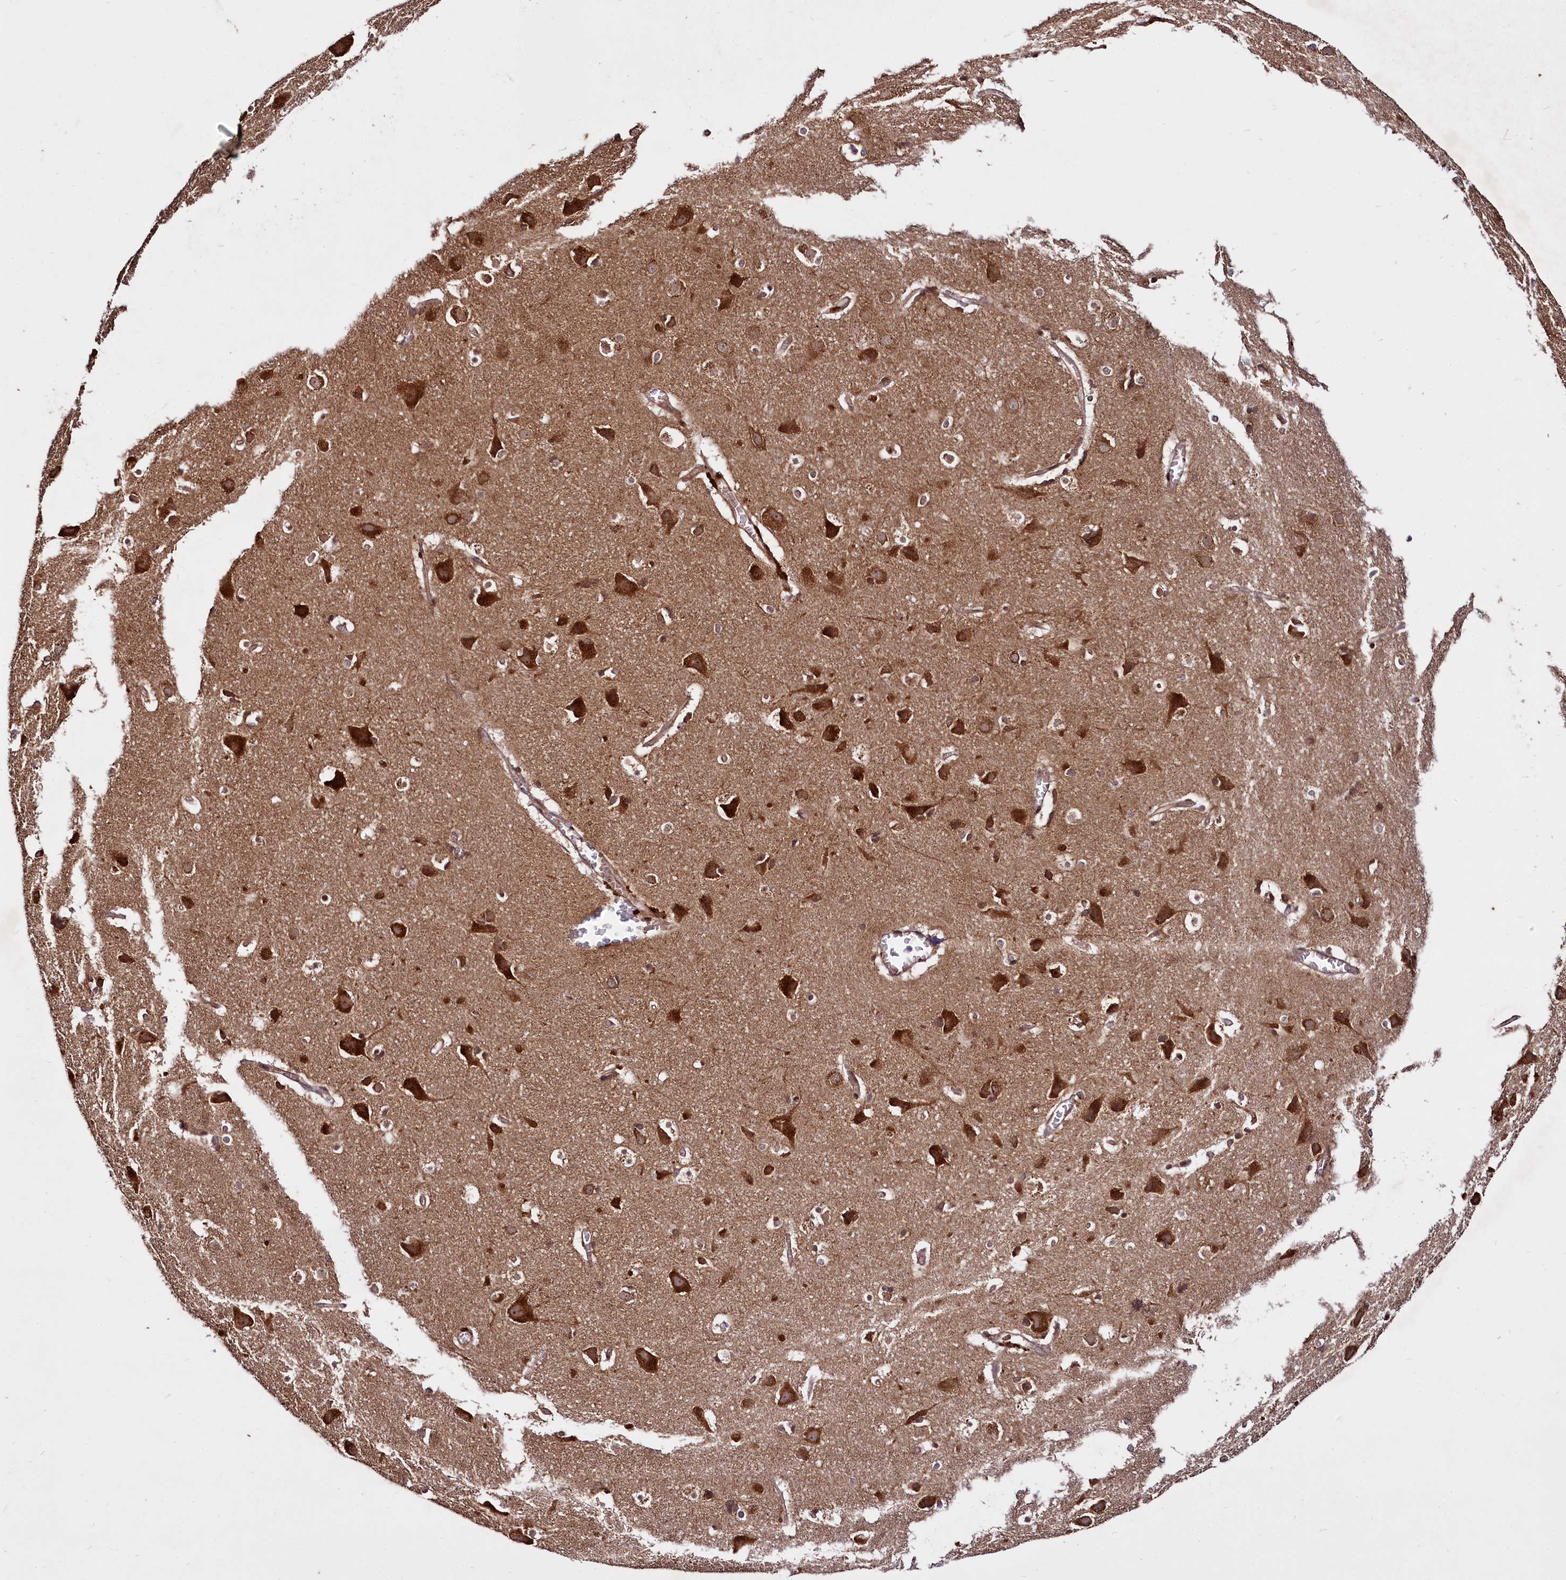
{"staining": {"intensity": "moderate", "quantity": ">75%", "location": "cytoplasmic/membranous"}, "tissue": "cerebral cortex", "cell_type": "Endothelial cells", "image_type": "normal", "snomed": [{"axis": "morphology", "description": "Normal tissue, NOS"}, {"axis": "topography", "description": "Cerebral cortex"}], "caption": "Immunohistochemical staining of benign human cerebral cortex displays >75% levels of moderate cytoplasmic/membranous protein expression in approximately >75% of endothelial cells.", "gene": "DCP1B", "patient": {"sex": "male", "age": 54}}